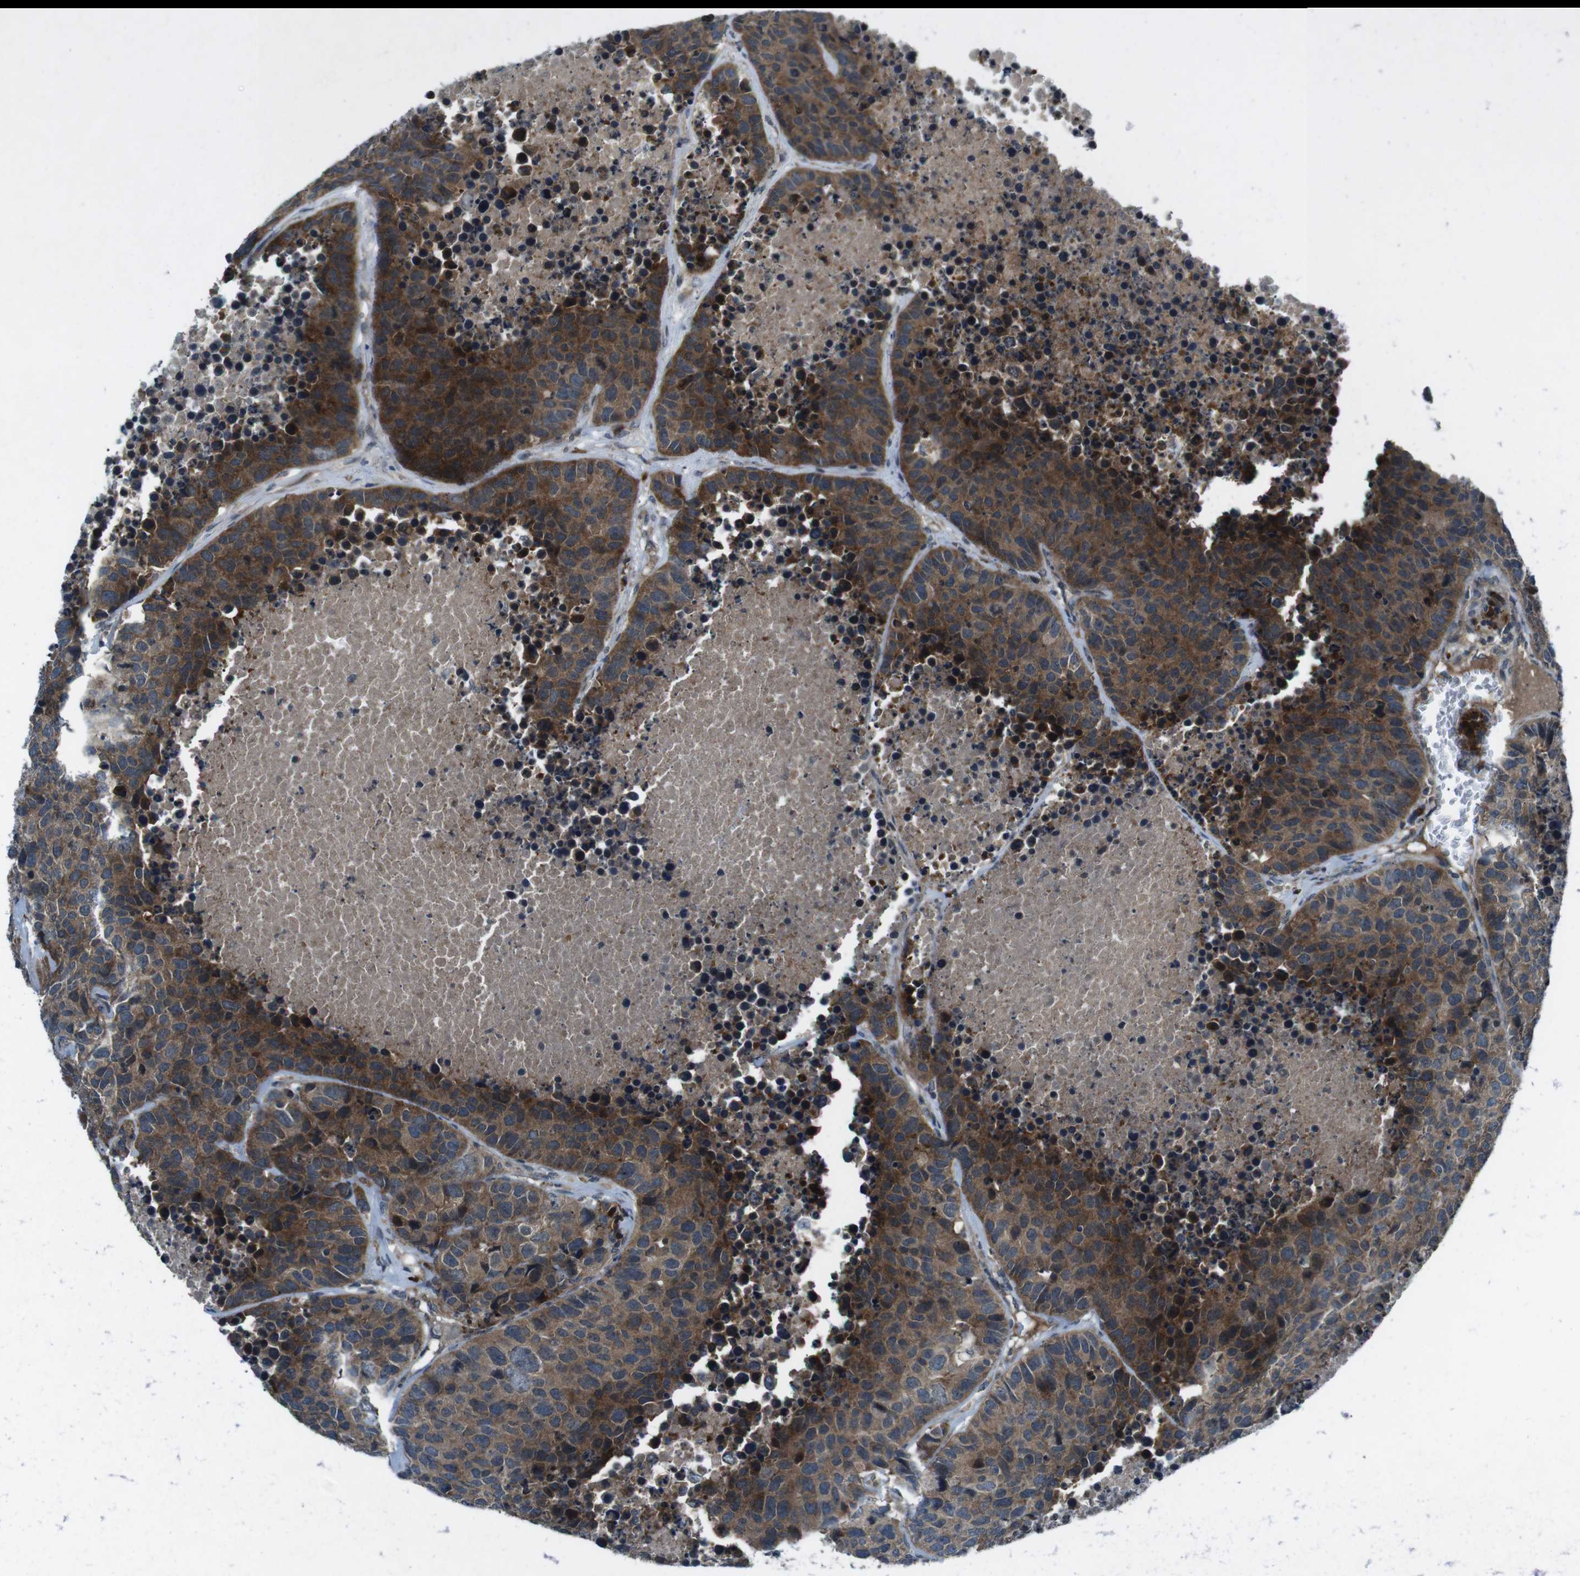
{"staining": {"intensity": "strong", "quantity": ">75%", "location": "cytoplasmic/membranous"}, "tissue": "carcinoid", "cell_type": "Tumor cells", "image_type": "cancer", "snomed": [{"axis": "morphology", "description": "Carcinoid, malignant, NOS"}, {"axis": "topography", "description": "Lung"}], "caption": "Immunohistochemistry (IHC) image of human carcinoid (malignant) stained for a protein (brown), which demonstrates high levels of strong cytoplasmic/membranous positivity in about >75% of tumor cells.", "gene": "CDK16", "patient": {"sex": "male", "age": 60}}